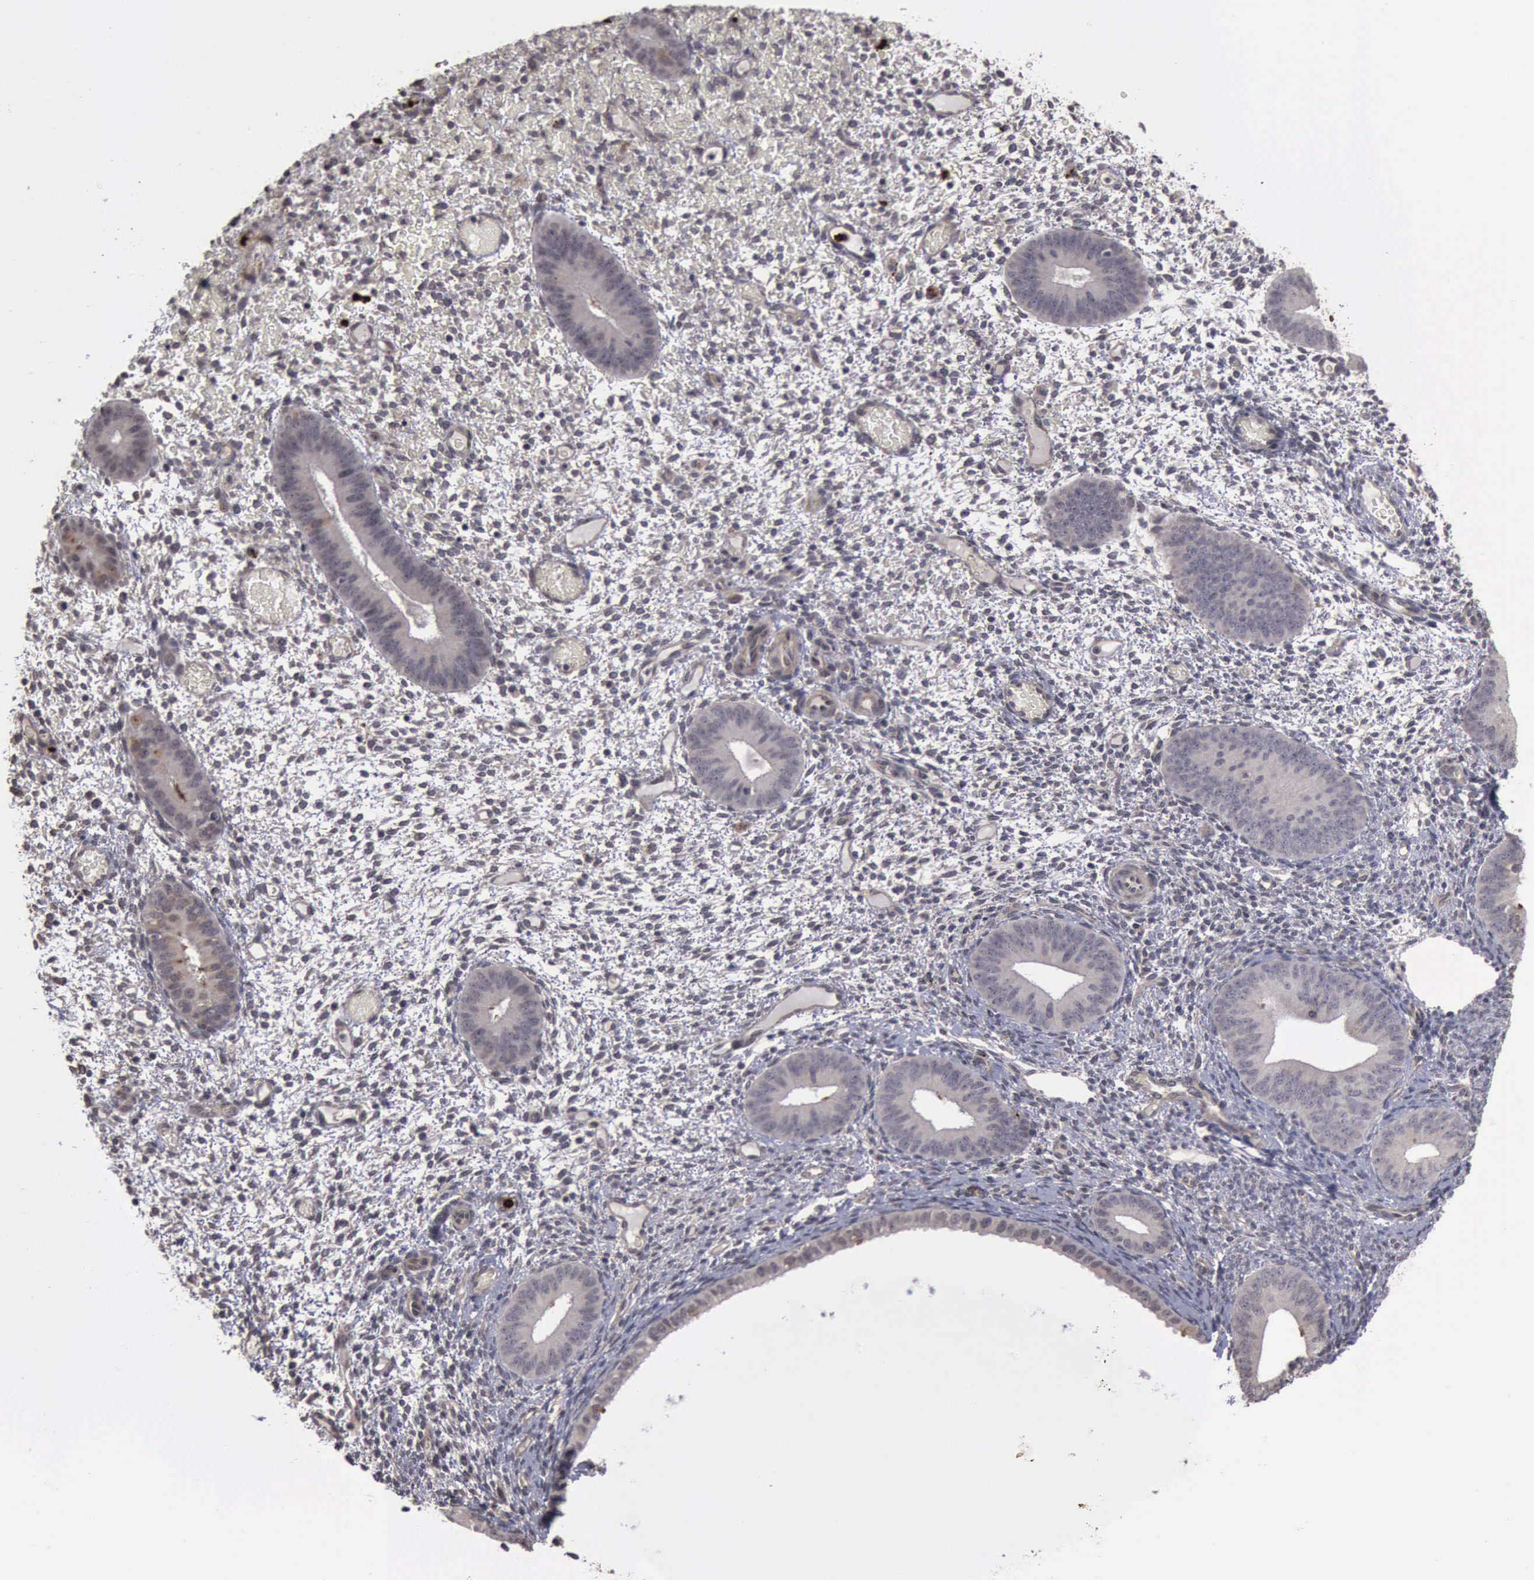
{"staining": {"intensity": "weak", "quantity": "<25%", "location": "nuclear"}, "tissue": "endometrium", "cell_type": "Cells in endometrial stroma", "image_type": "normal", "snomed": [{"axis": "morphology", "description": "Normal tissue, NOS"}, {"axis": "topography", "description": "Endometrium"}], "caption": "A high-resolution histopathology image shows immunohistochemistry staining of unremarkable endometrium, which reveals no significant positivity in cells in endometrial stroma.", "gene": "MMP9", "patient": {"sex": "female", "age": 42}}